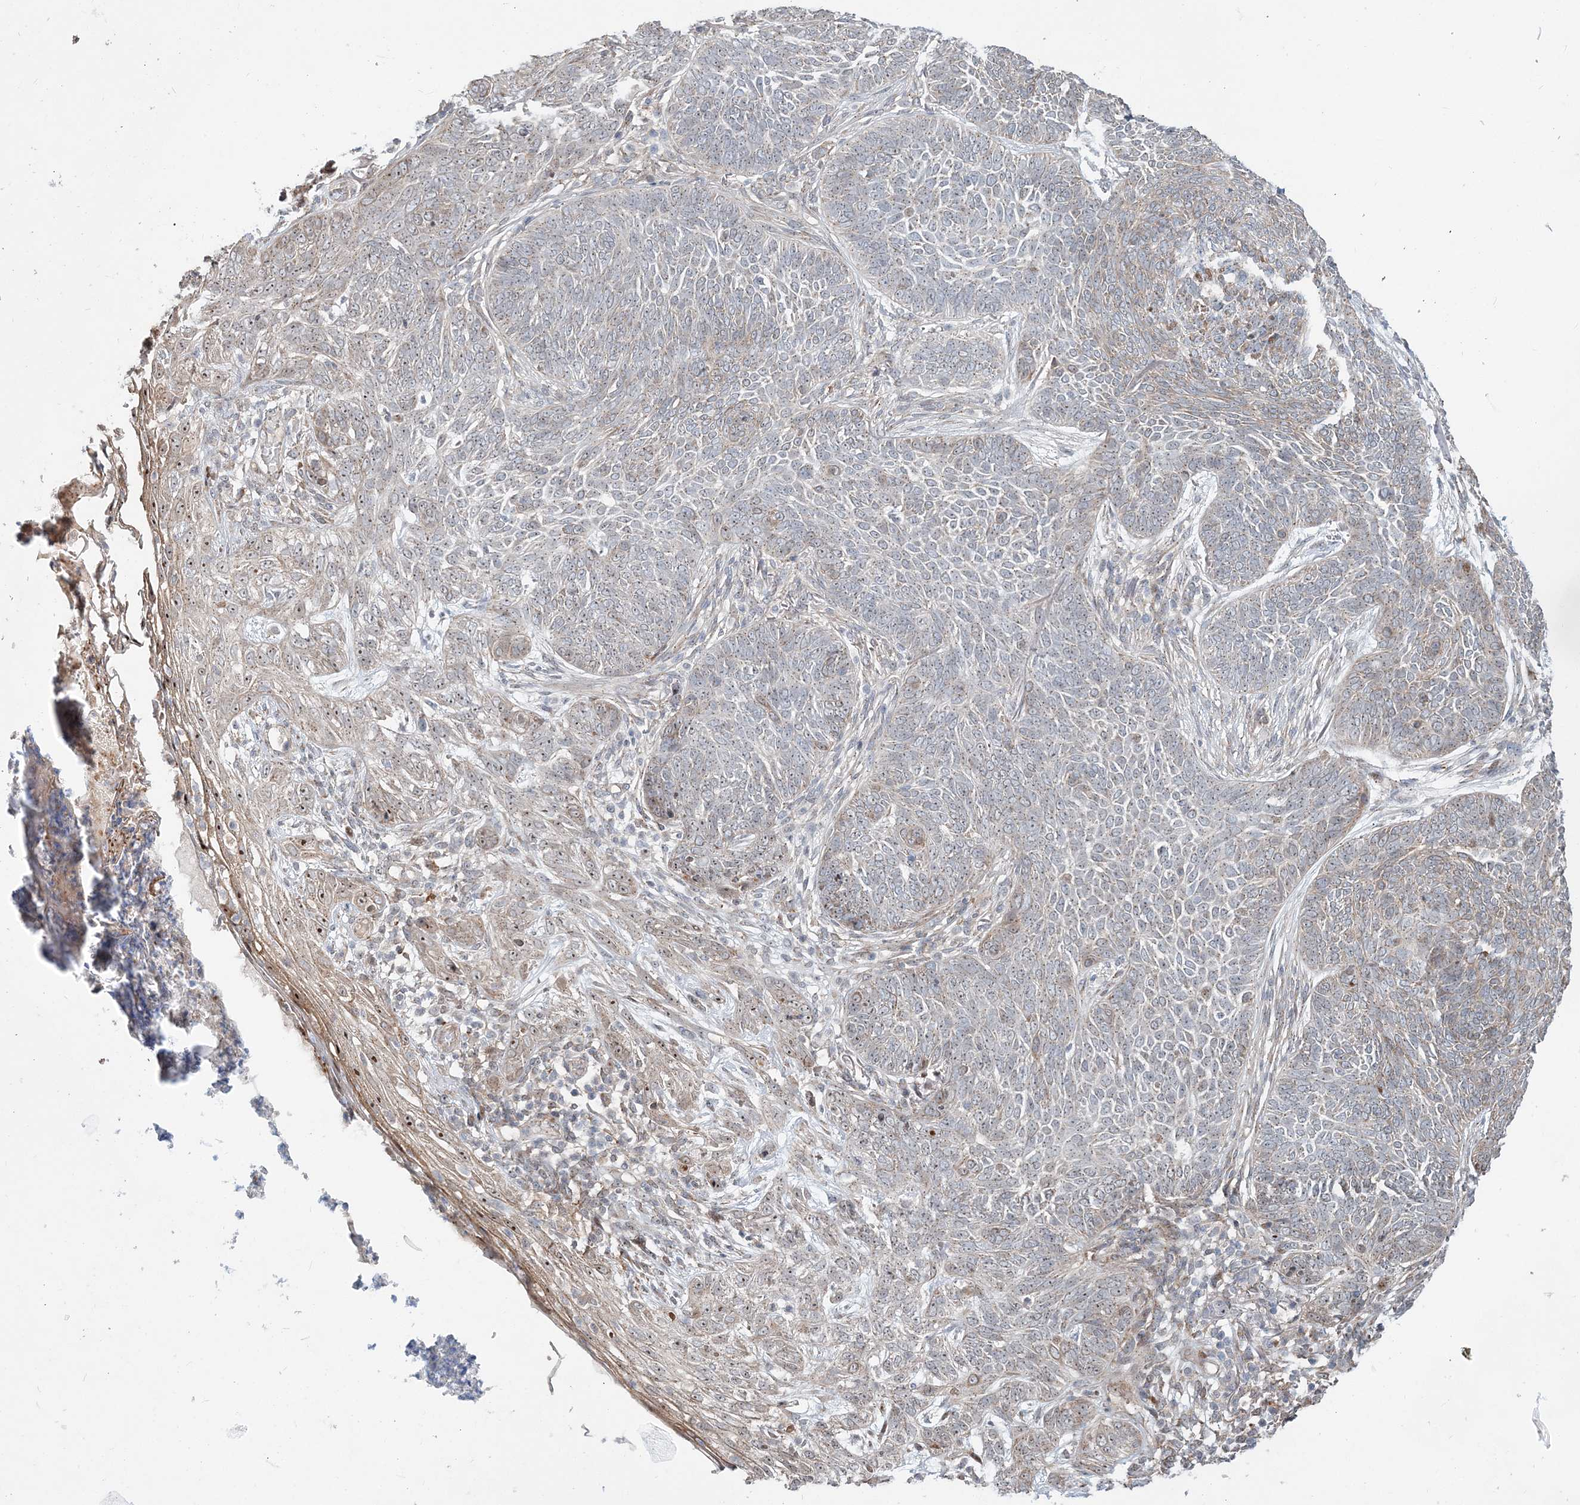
{"staining": {"intensity": "weak", "quantity": "25%-75%", "location": "cytoplasmic/membranous"}, "tissue": "skin cancer", "cell_type": "Tumor cells", "image_type": "cancer", "snomed": [{"axis": "morphology", "description": "Basal cell carcinoma"}, {"axis": "topography", "description": "Skin"}], "caption": "Immunohistochemical staining of skin cancer (basal cell carcinoma) reveals weak cytoplasmic/membranous protein positivity in about 25%-75% of tumor cells.", "gene": "CXXC5", "patient": {"sex": "male", "age": 85}}